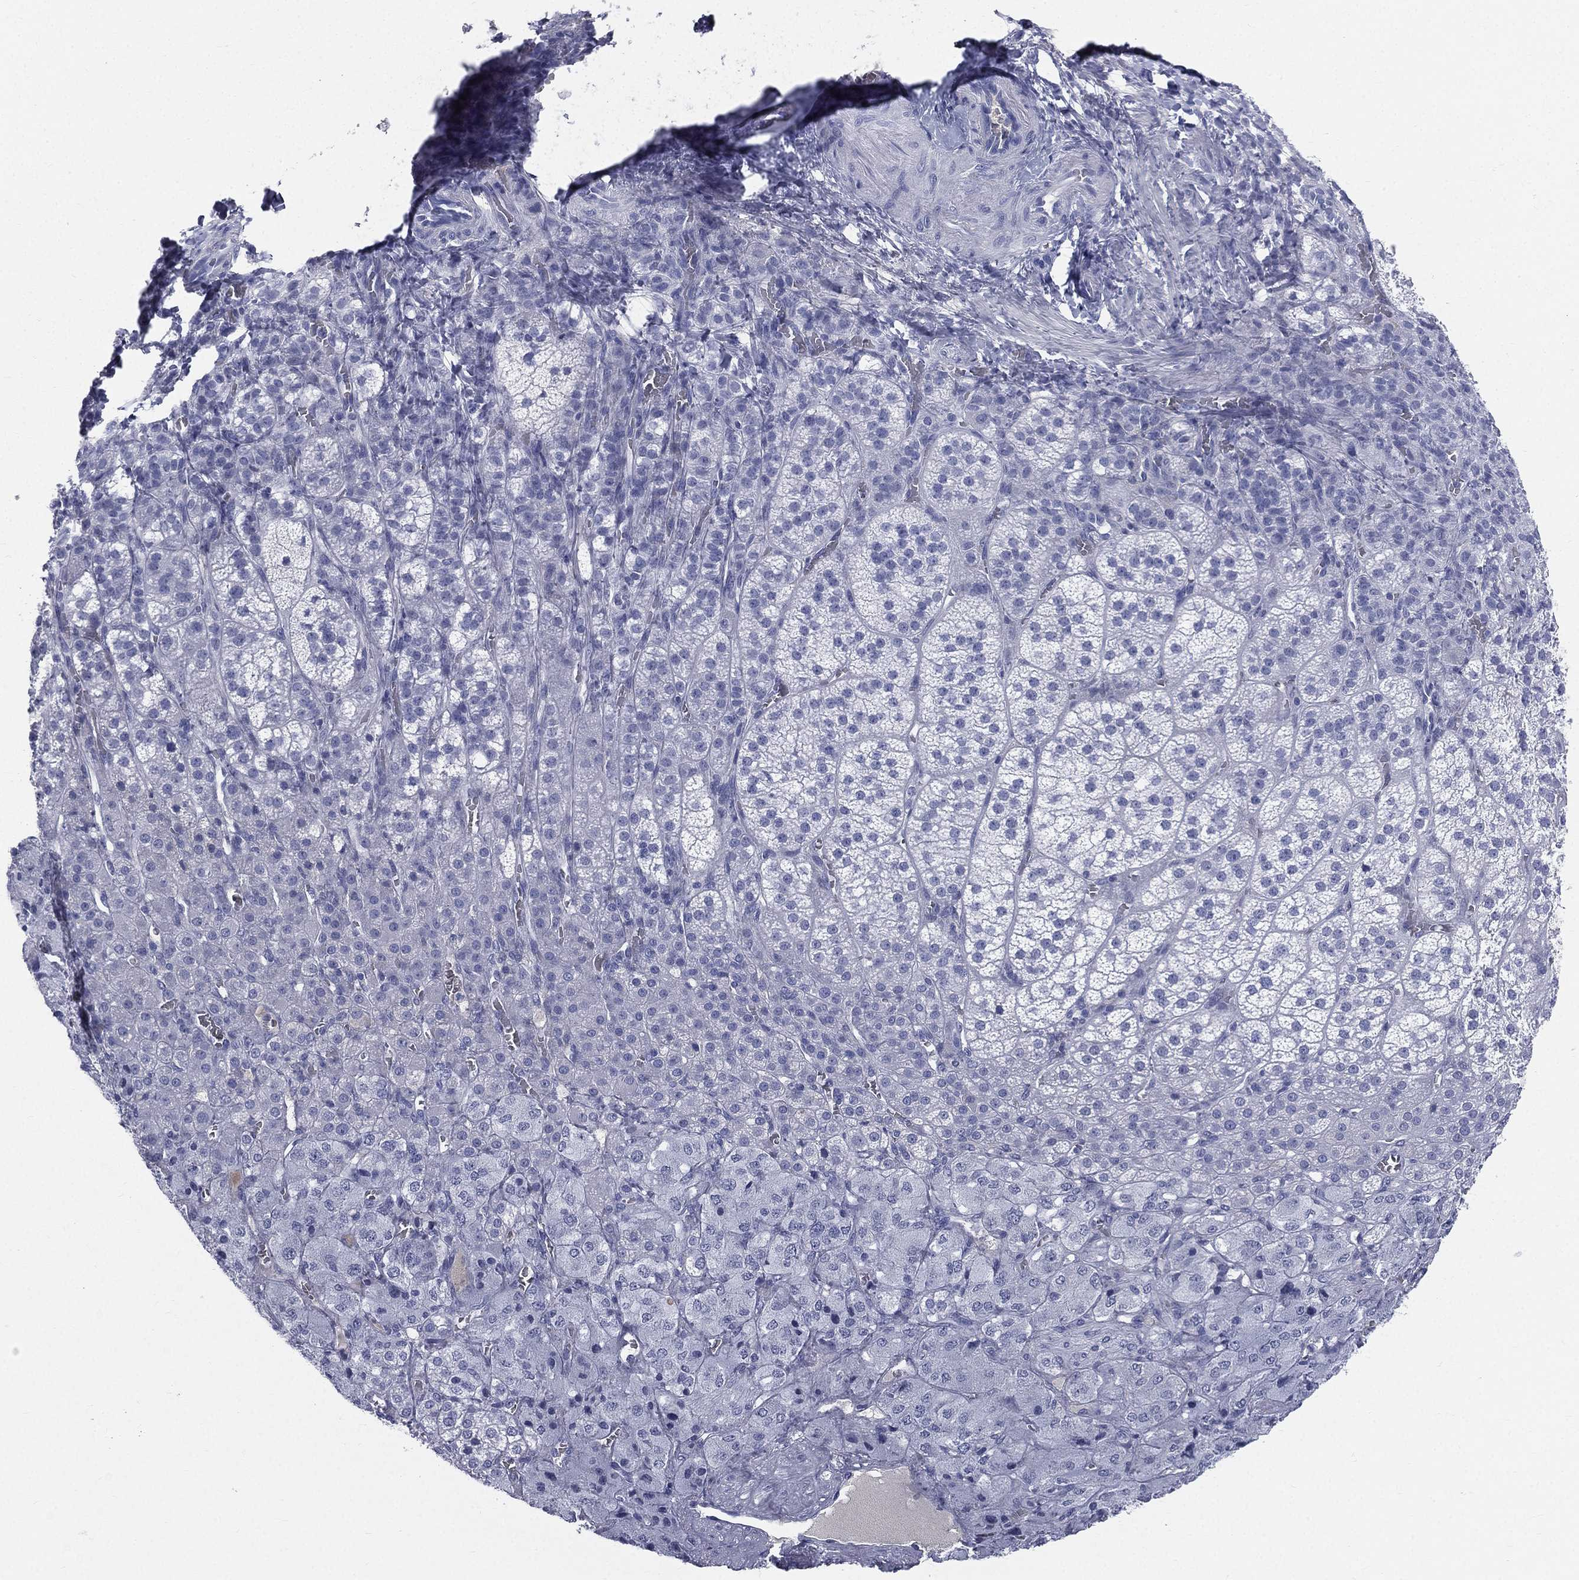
{"staining": {"intensity": "negative", "quantity": "none", "location": "none"}, "tissue": "adrenal gland", "cell_type": "Glandular cells", "image_type": "normal", "snomed": [{"axis": "morphology", "description": "Normal tissue, NOS"}, {"axis": "topography", "description": "Adrenal gland"}], "caption": "The immunohistochemistry (IHC) photomicrograph has no significant positivity in glandular cells of adrenal gland. (Immunohistochemistry (ihc), brightfield microscopy, high magnification).", "gene": "HP", "patient": {"sex": "female", "age": 60}}